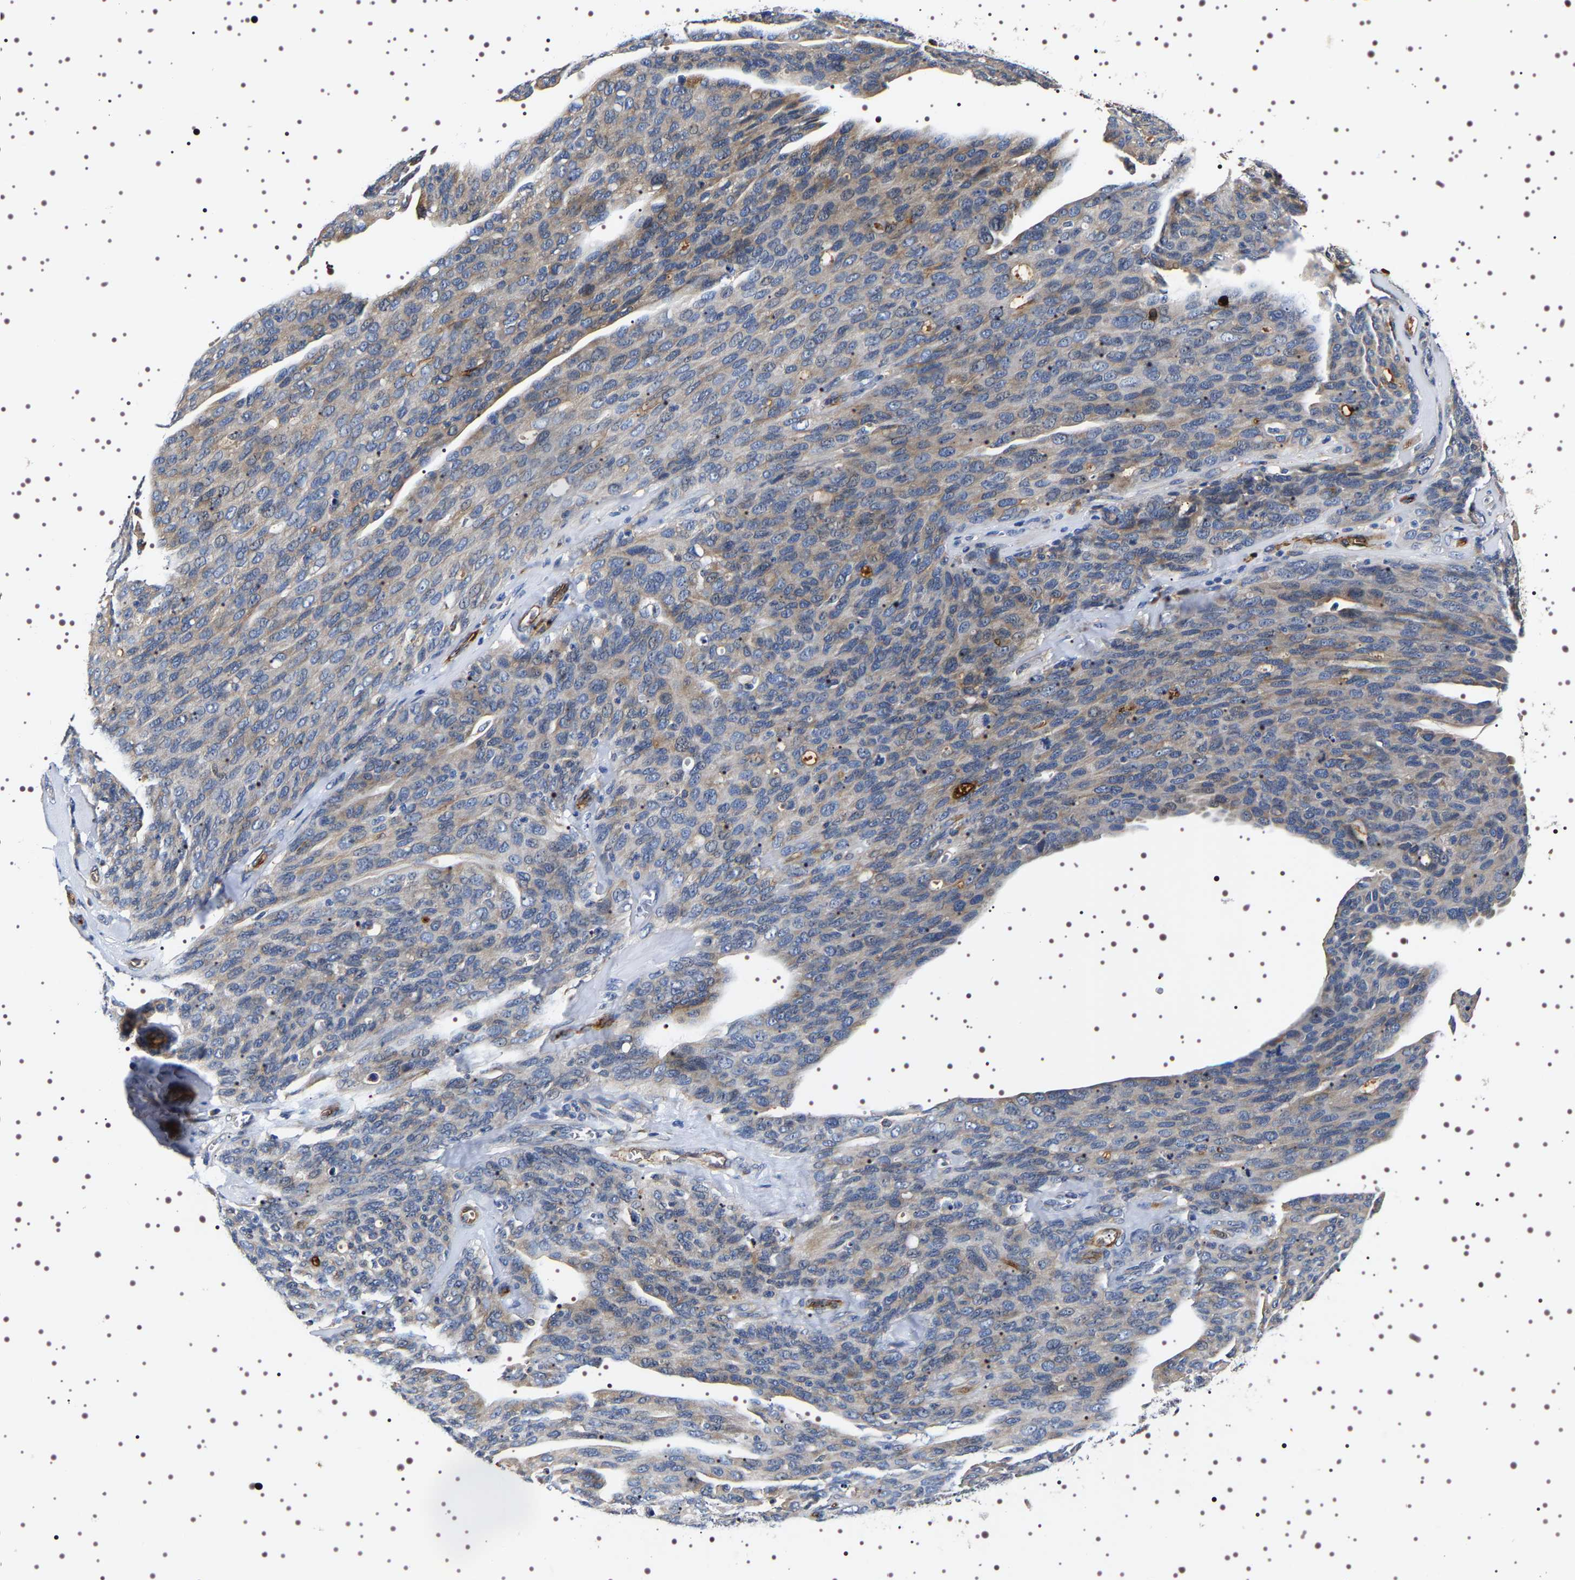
{"staining": {"intensity": "weak", "quantity": "25%-75%", "location": "cytoplasmic/membranous"}, "tissue": "ovarian cancer", "cell_type": "Tumor cells", "image_type": "cancer", "snomed": [{"axis": "morphology", "description": "Carcinoma, endometroid"}, {"axis": "topography", "description": "Ovary"}], "caption": "IHC of human ovarian cancer (endometroid carcinoma) demonstrates low levels of weak cytoplasmic/membranous staining in approximately 25%-75% of tumor cells. (brown staining indicates protein expression, while blue staining denotes nuclei).", "gene": "ALPL", "patient": {"sex": "female", "age": 60}}